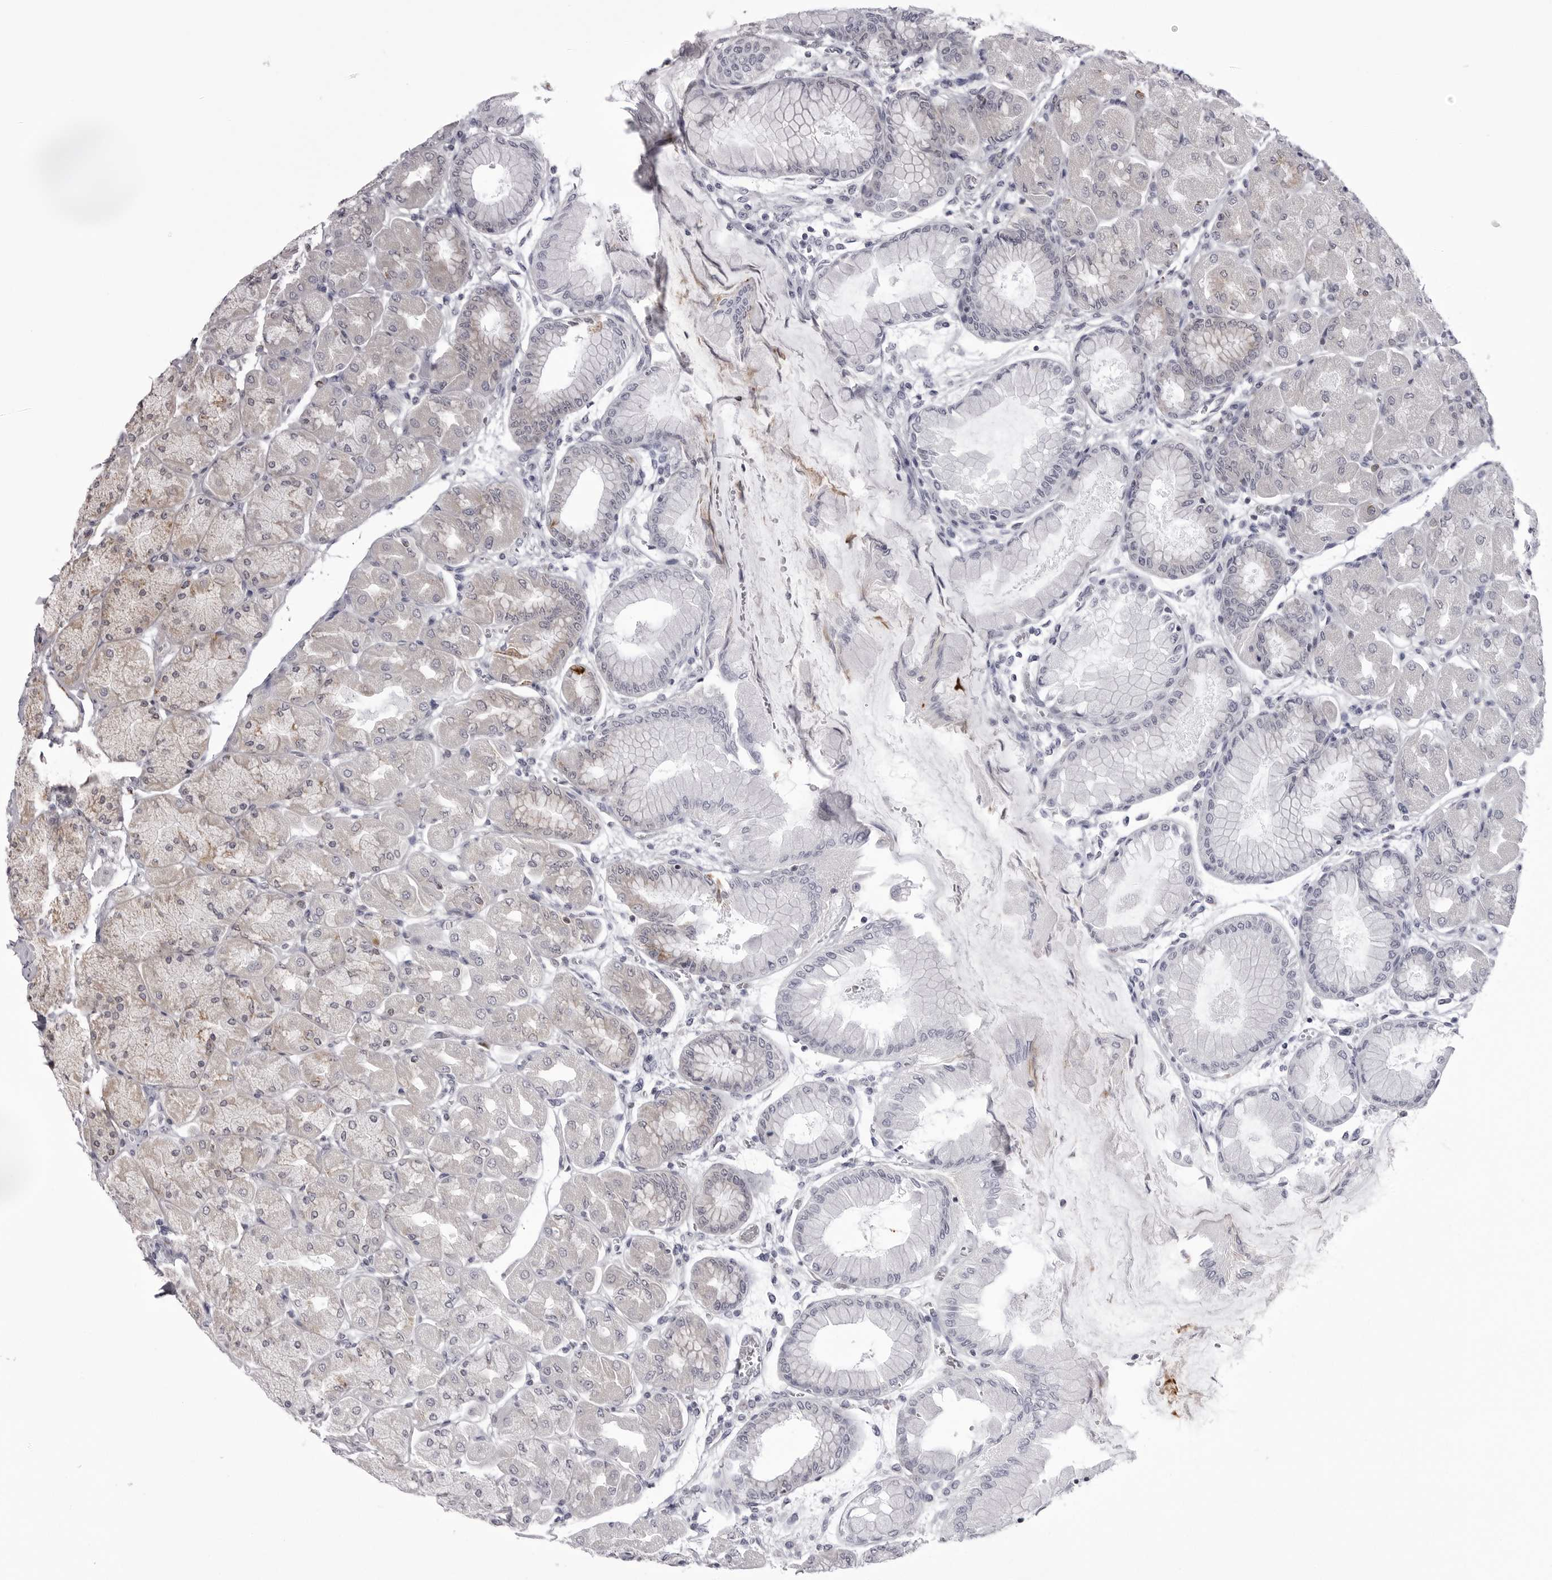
{"staining": {"intensity": "strong", "quantity": ">75%", "location": "cytoplasmic/membranous"}, "tissue": "stomach", "cell_type": "Glandular cells", "image_type": "normal", "snomed": [{"axis": "morphology", "description": "Normal tissue, NOS"}, {"axis": "topography", "description": "Stomach, upper"}], "caption": "DAB immunohistochemical staining of unremarkable human stomach demonstrates strong cytoplasmic/membranous protein staining in about >75% of glandular cells.", "gene": "TUFM", "patient": {"sex": "female", "age": 56}}